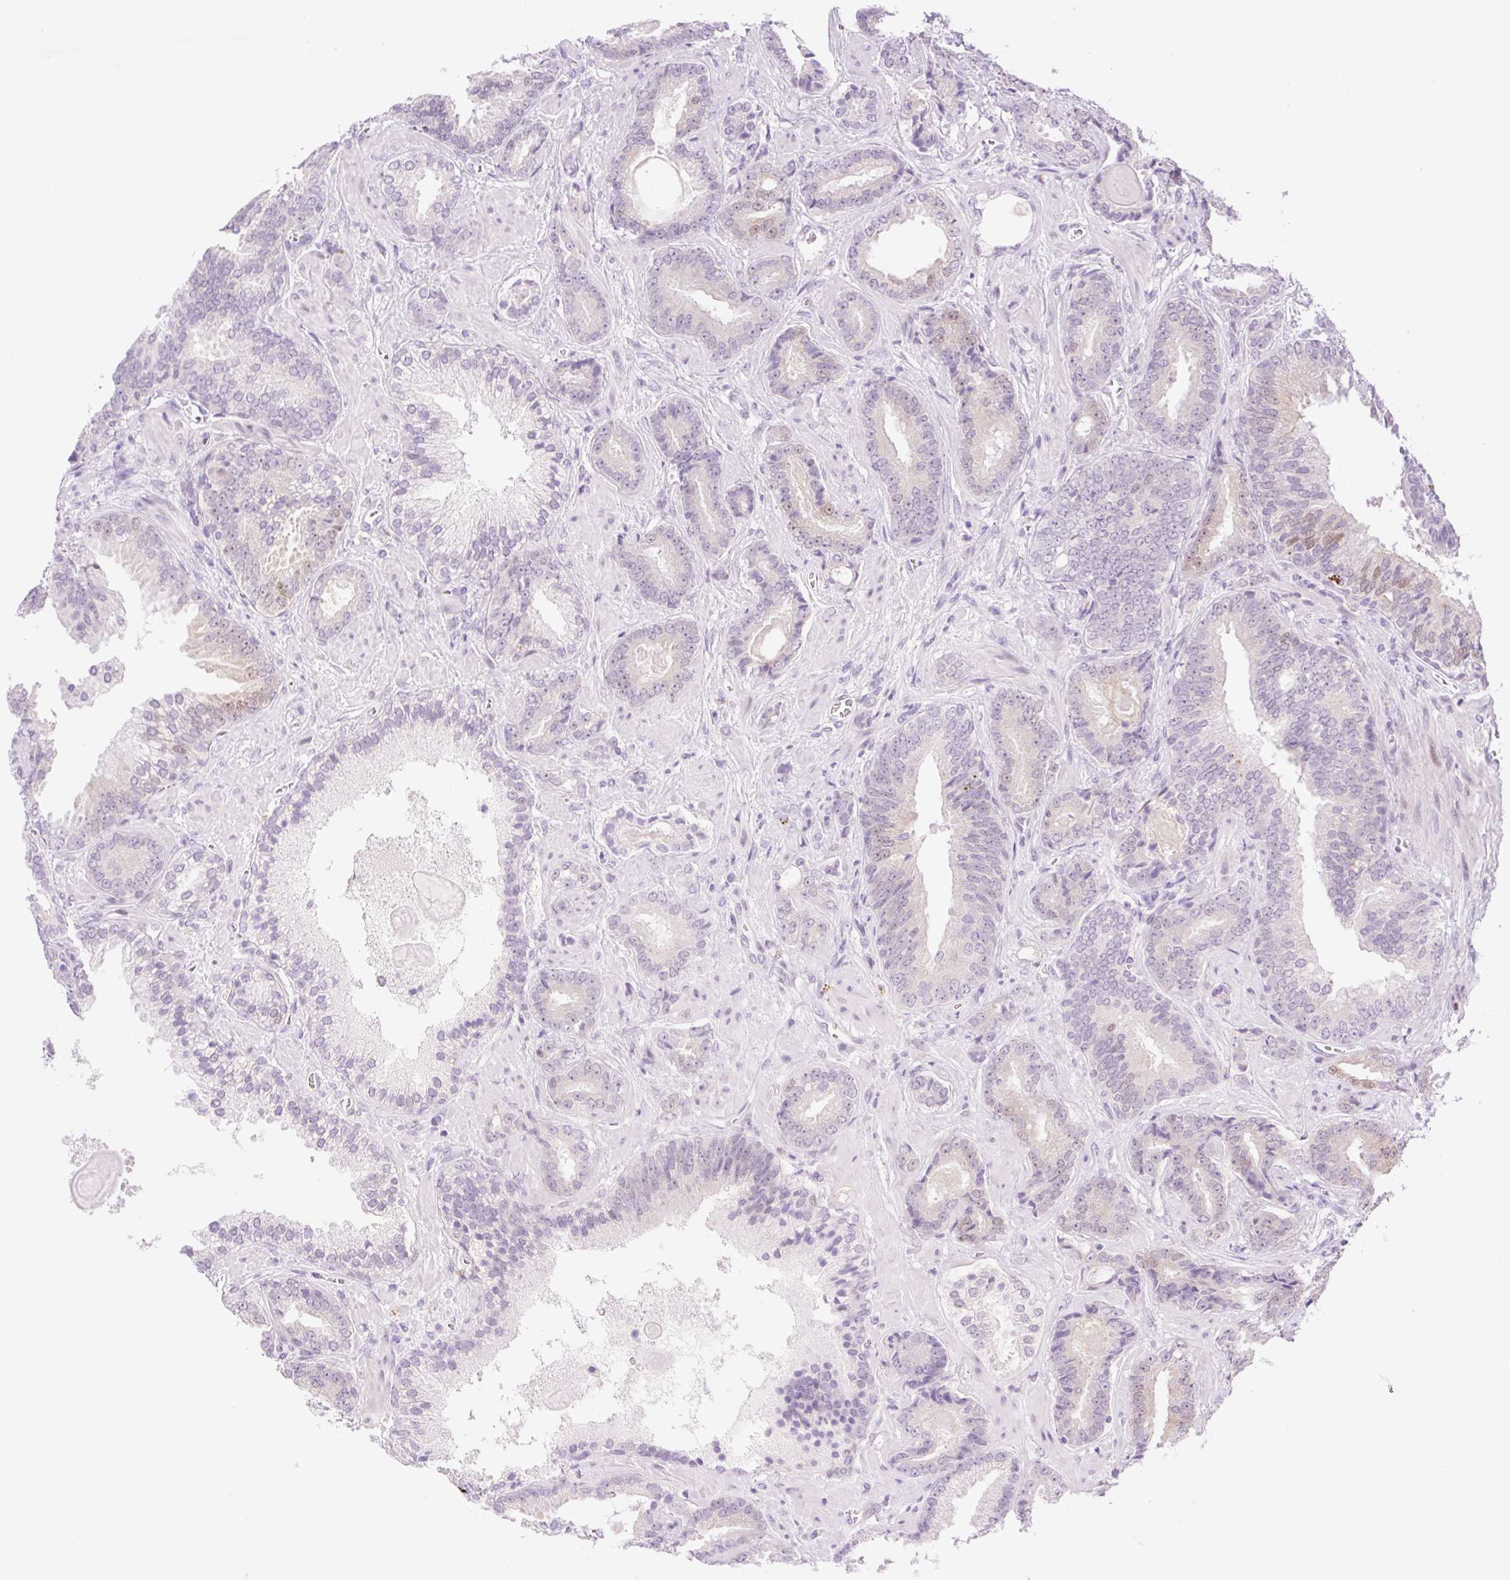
{"staining": {"intensity": "weak", "quantity": "<25%", "location": "nuclear"}, "tissue": "prostate cancer", "cell_type": "Tumor cells", "image_type": "cancer", "snomed": [{"axis": "morphology", "description": "Adenocarcinoma, Low grade"}, {"axis": "topography", "description": "Prostate"}], "caption": "Image shows no protein expression in tumor cells of adenocarcinoma (low-grade) (prostate) tissue.", "gene": "SPRYD4", "patient": {"sex": "male", "age": 62}}